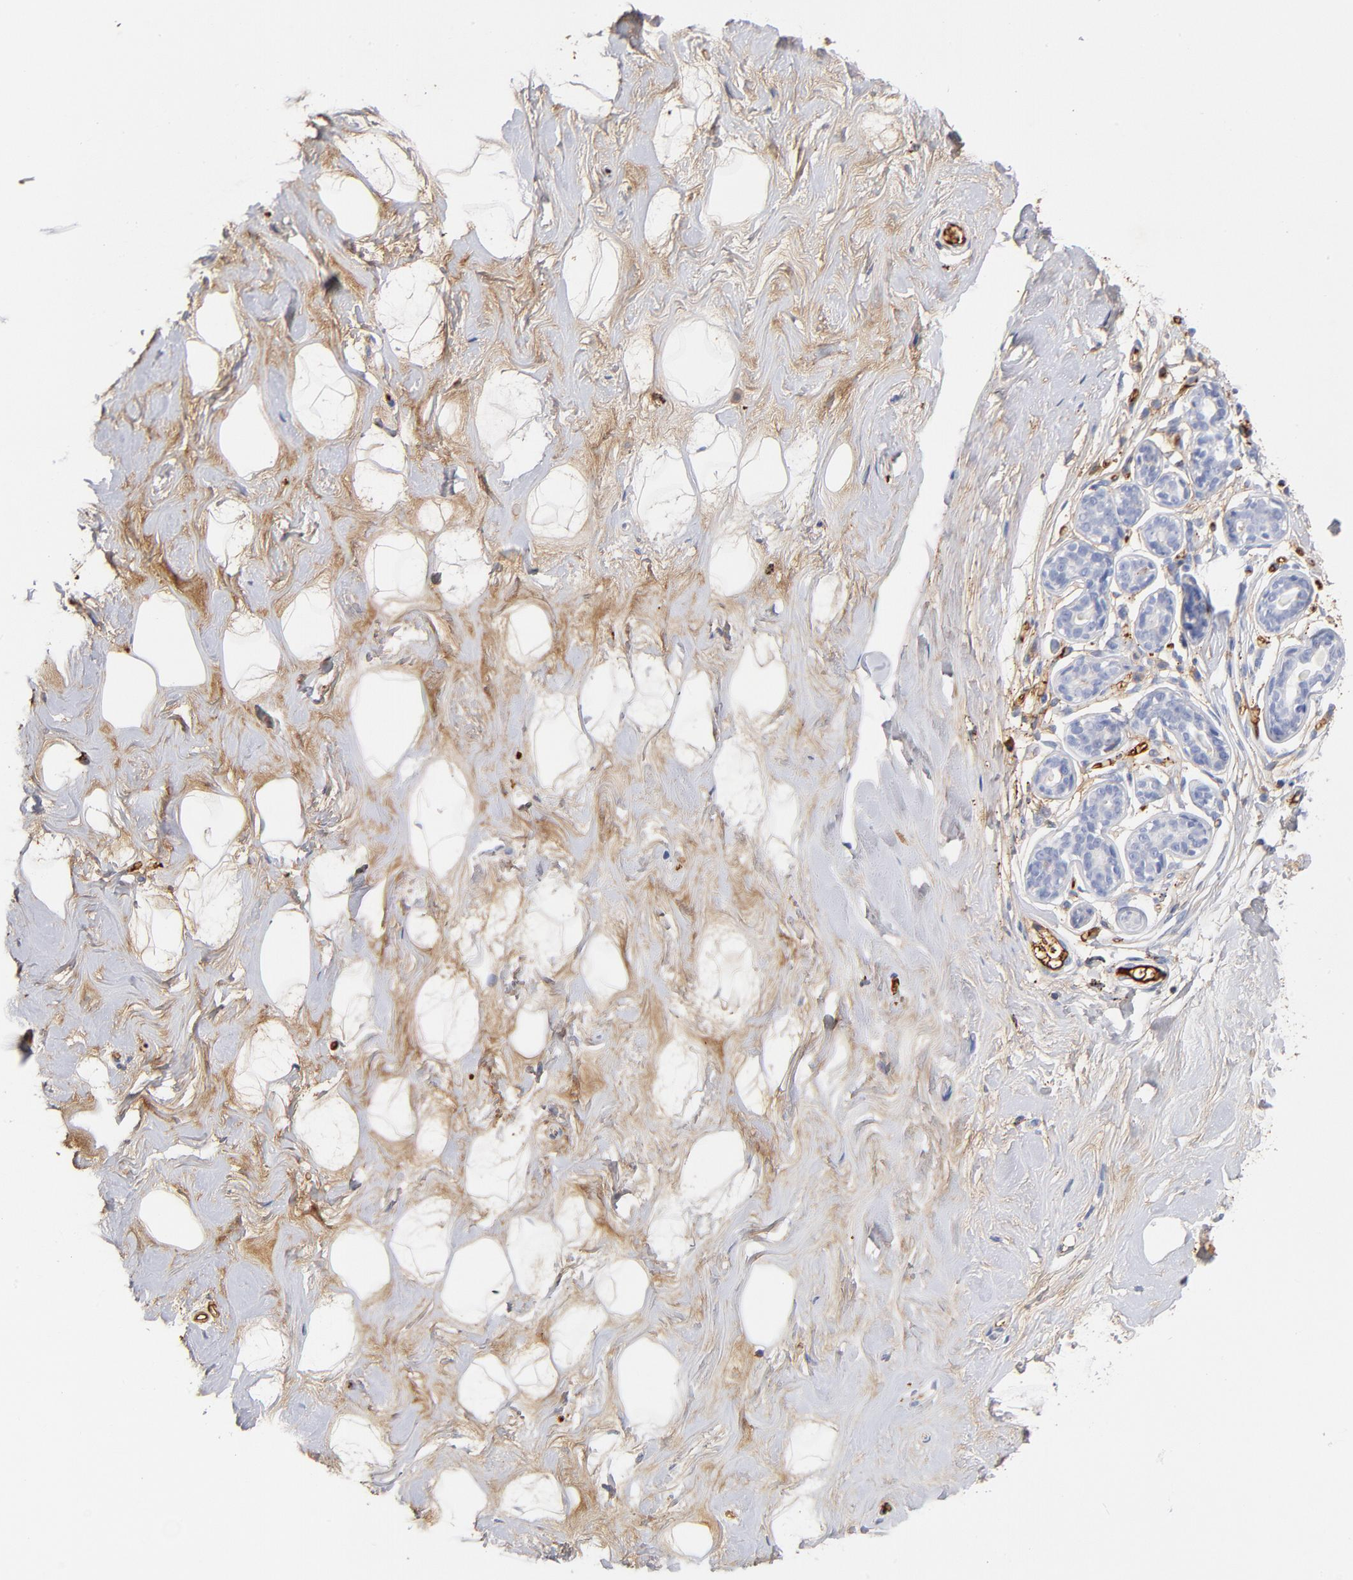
{"staining": {"intensity": "negative", "quantity": "none", "location": "none"}, "tissue": "breast", "cell_type": "Adipocytes", "image_type": "normal", "snomed": [{"axis": "morphology", "description": "Normal tissue, NOS"}, {"axis": "topography", "description": "Breast"}], "caption": "Adipocytes show no significant positivity in unremarkable breast.", "gene": "C3", "patient": {"sex": "female", "age": 23}}